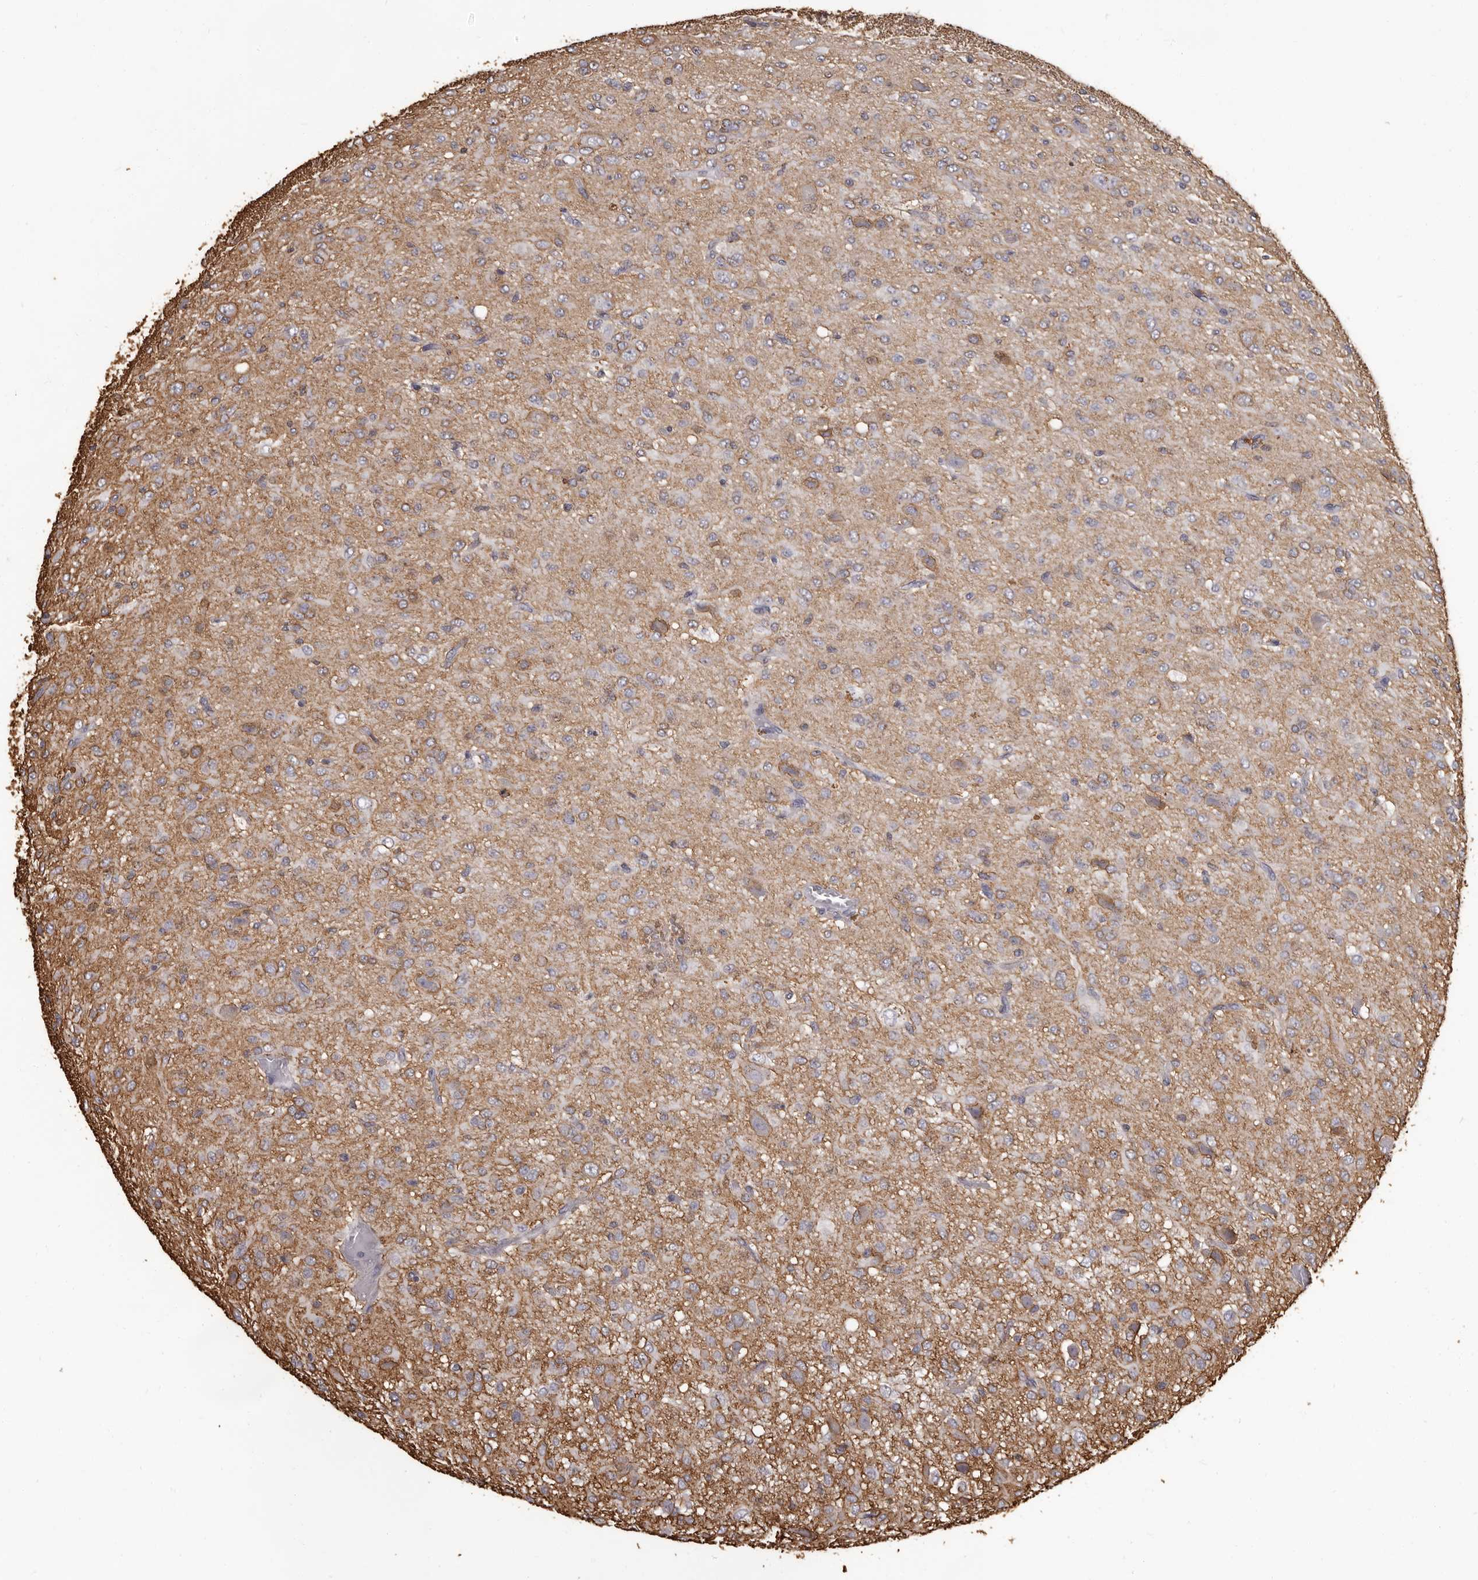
{"staining": {"intensity": "weak", "quantity": "<25%", "location": "cytoplasmic/membranous"}, "tissue": "glioma", "cell_type": "Tumor cells", "image_type": "cancer", "snomed": [{"axis": "morphology", "description": "Glioma, malignant, High grade"}, {"axis": "topography", "description": "Brain"}], "caption": "Human malignant glioma (high-grade) stained for a protein using immunohistochemistry (IHC) exhibits no positivity in tumor cells.", "gene": "GPR78", "patient": {"sex": "female", "age": 59}}